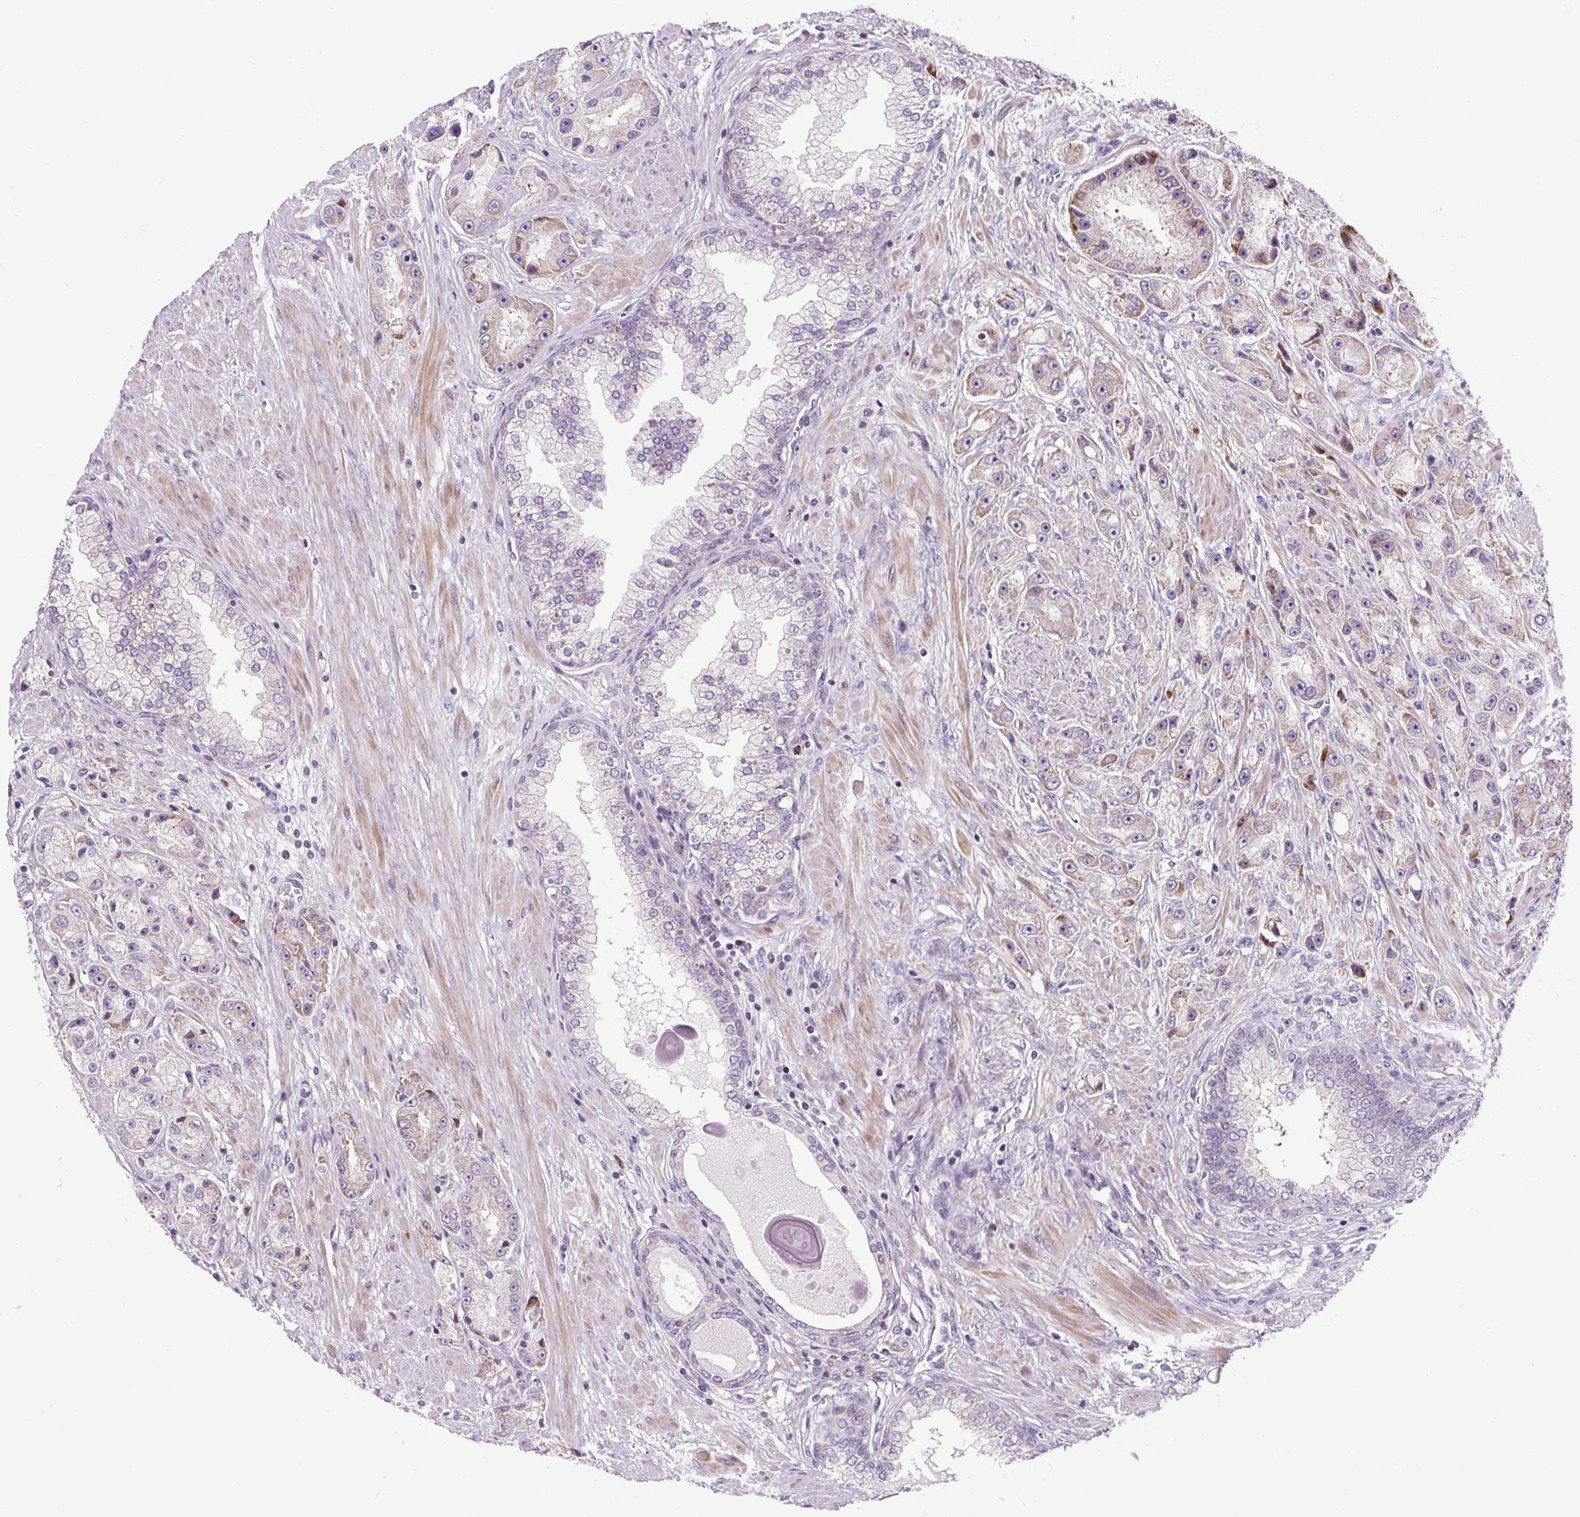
{"staining": {"intensity": "weak", "quantity": "<25%", "location": "cytoplasmic/membranous"}, "tissue": "prostate cancer", "cell_type": "Tumor cells", "image_type": "cancer", "snomed": [{"axis": "morphology", "description": "Adenocarcinoma, High grade"}, {"axis": "topography", "description": "Prostate"}], "caption": "A high-resolution micrograph shows immunohistochemistry staining of prostate high-grade adenocarcinoma, which displays no significant expression in tumor cells.", "gene": "CISD3", "patient": {"sex": "male", "age": 67}}